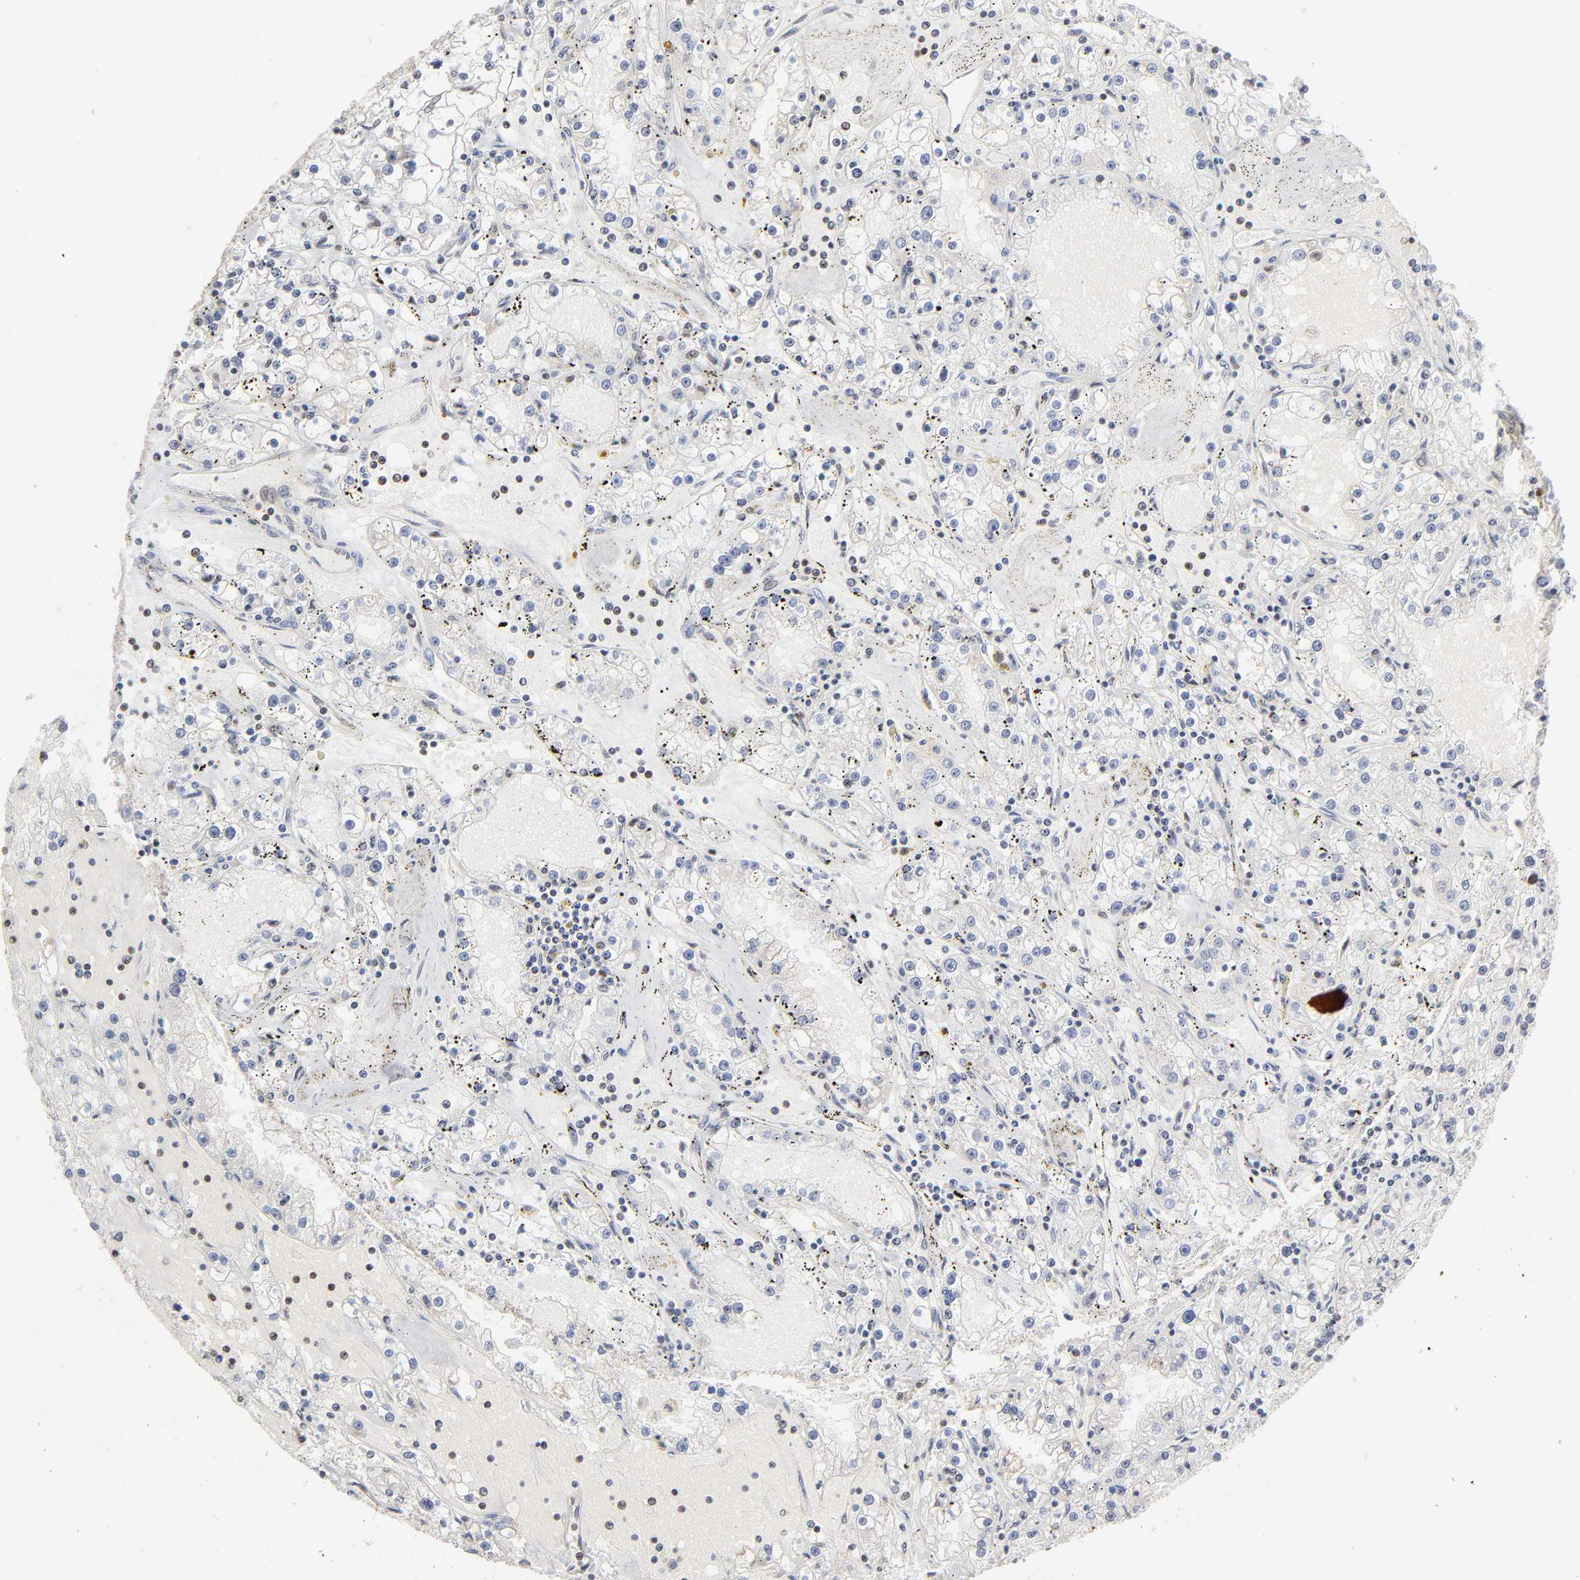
{"staining": {"intensity": "negative", "quantity": "none", "location": "none"}, "tissue": "renal cancer", "cell_type": "Tumor cells", "image_type": "cancer", "snomed": [{"axis": "morphology", "description": "Adenocarcinoma, NOS"}, {"axis": "topography", "description": "Kidney"}], "caption": "The immunohistochemistry (IHC) photomicrograph has no significant expression in tumor cells of renal cancer (adenocarcinoma) tissue.", "gene": "MAX", "patient": {"sex": "male", "age": 56}}